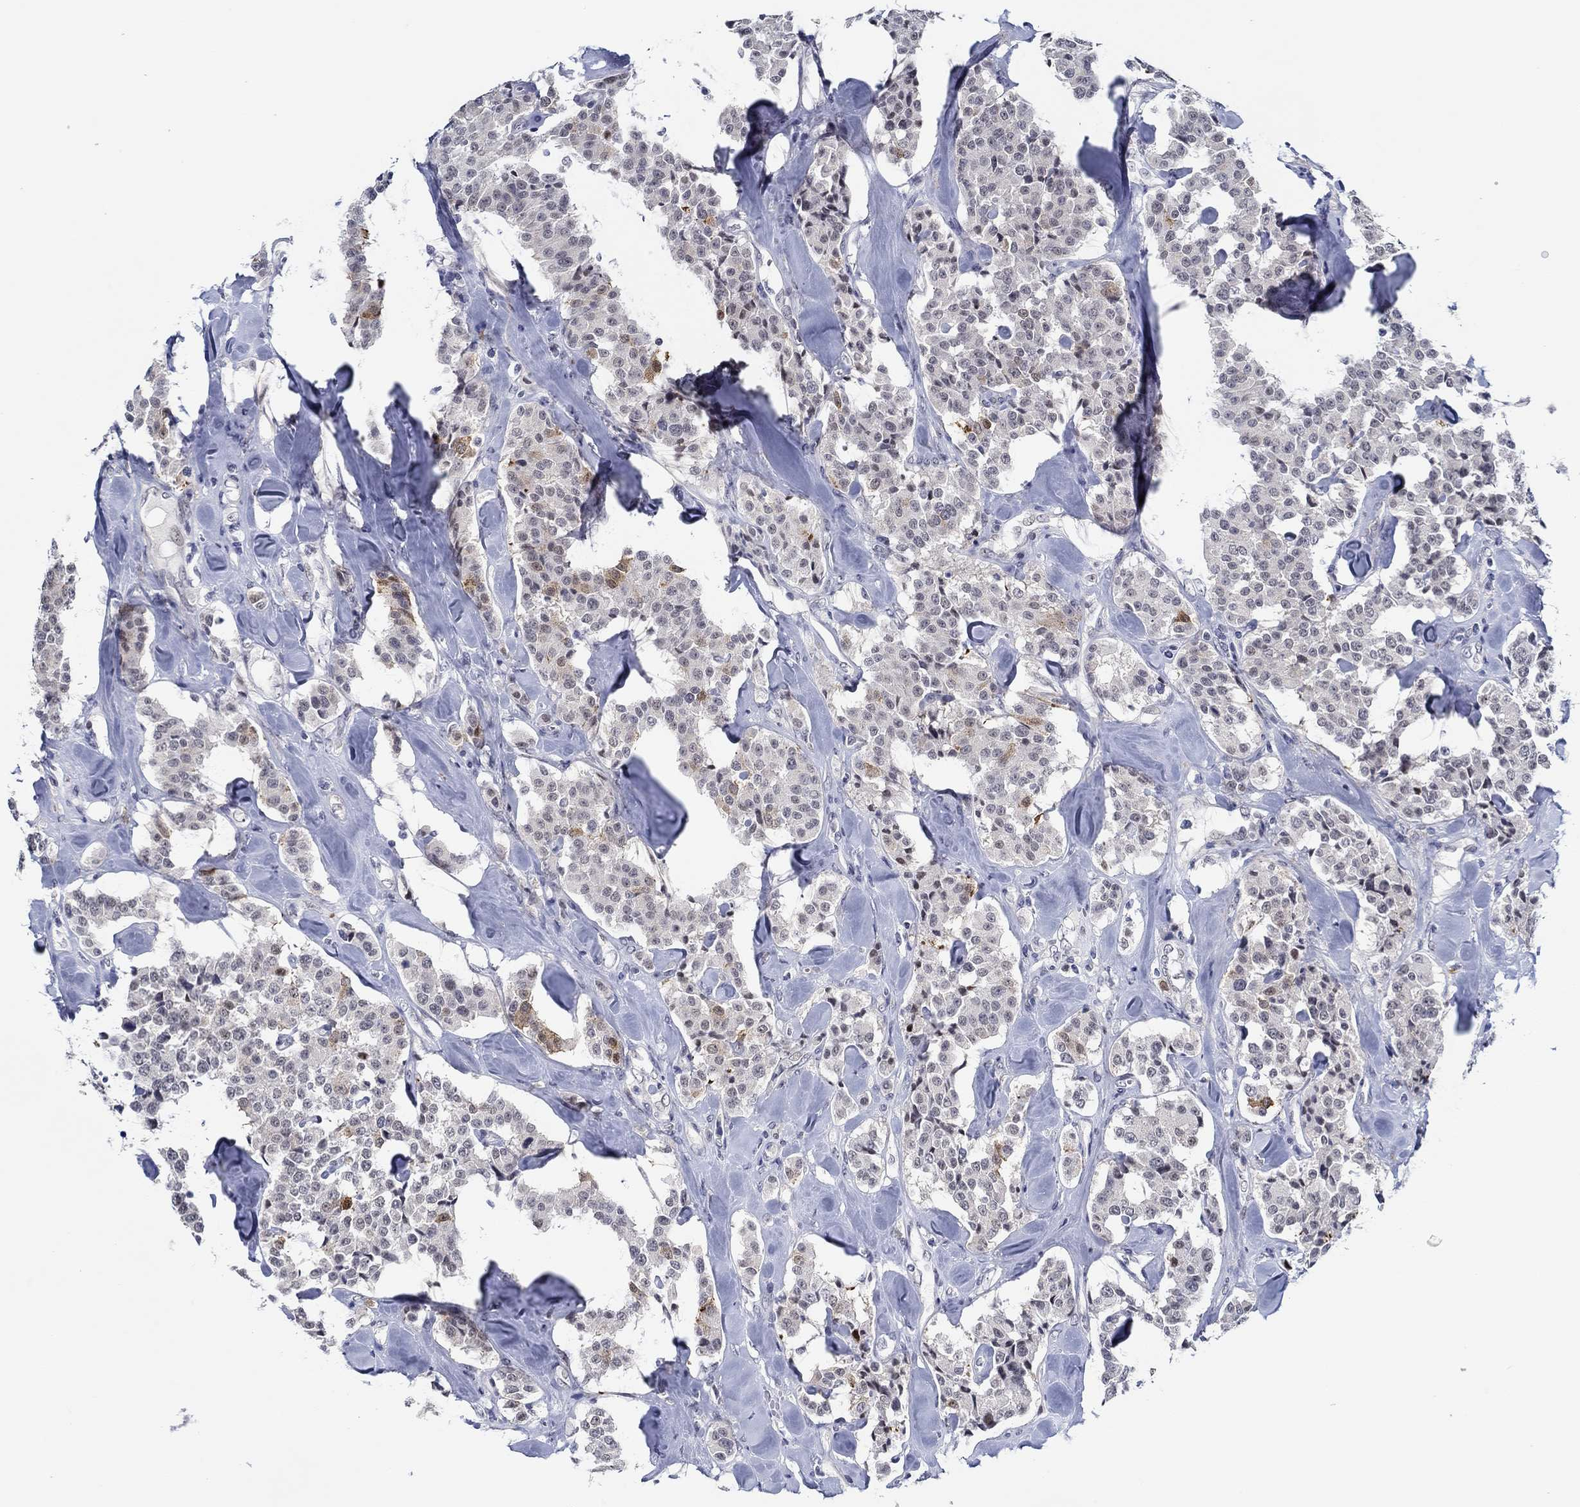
{"staining": {"intensity": "moderate", "quantity": "<25%", "location": "cytoplasmic/membranous"}, "tissue": "carcinoid", "cell_type": "Tumor cells", "image_type": "cancer", "snomed": [{"axis": "morphology", "description": "Carcinoid, malignant, NOS"}, {"axis": "topography", "description": "Pancreas"}], "caption": "Human malignant carcinoid stained with a brown dye shows moderate cytoplasmic/membranous positive staining in about <25% of tumor cells.", "gene": "SLC34A1", "patient": {"sex": "male", "age": 41}}